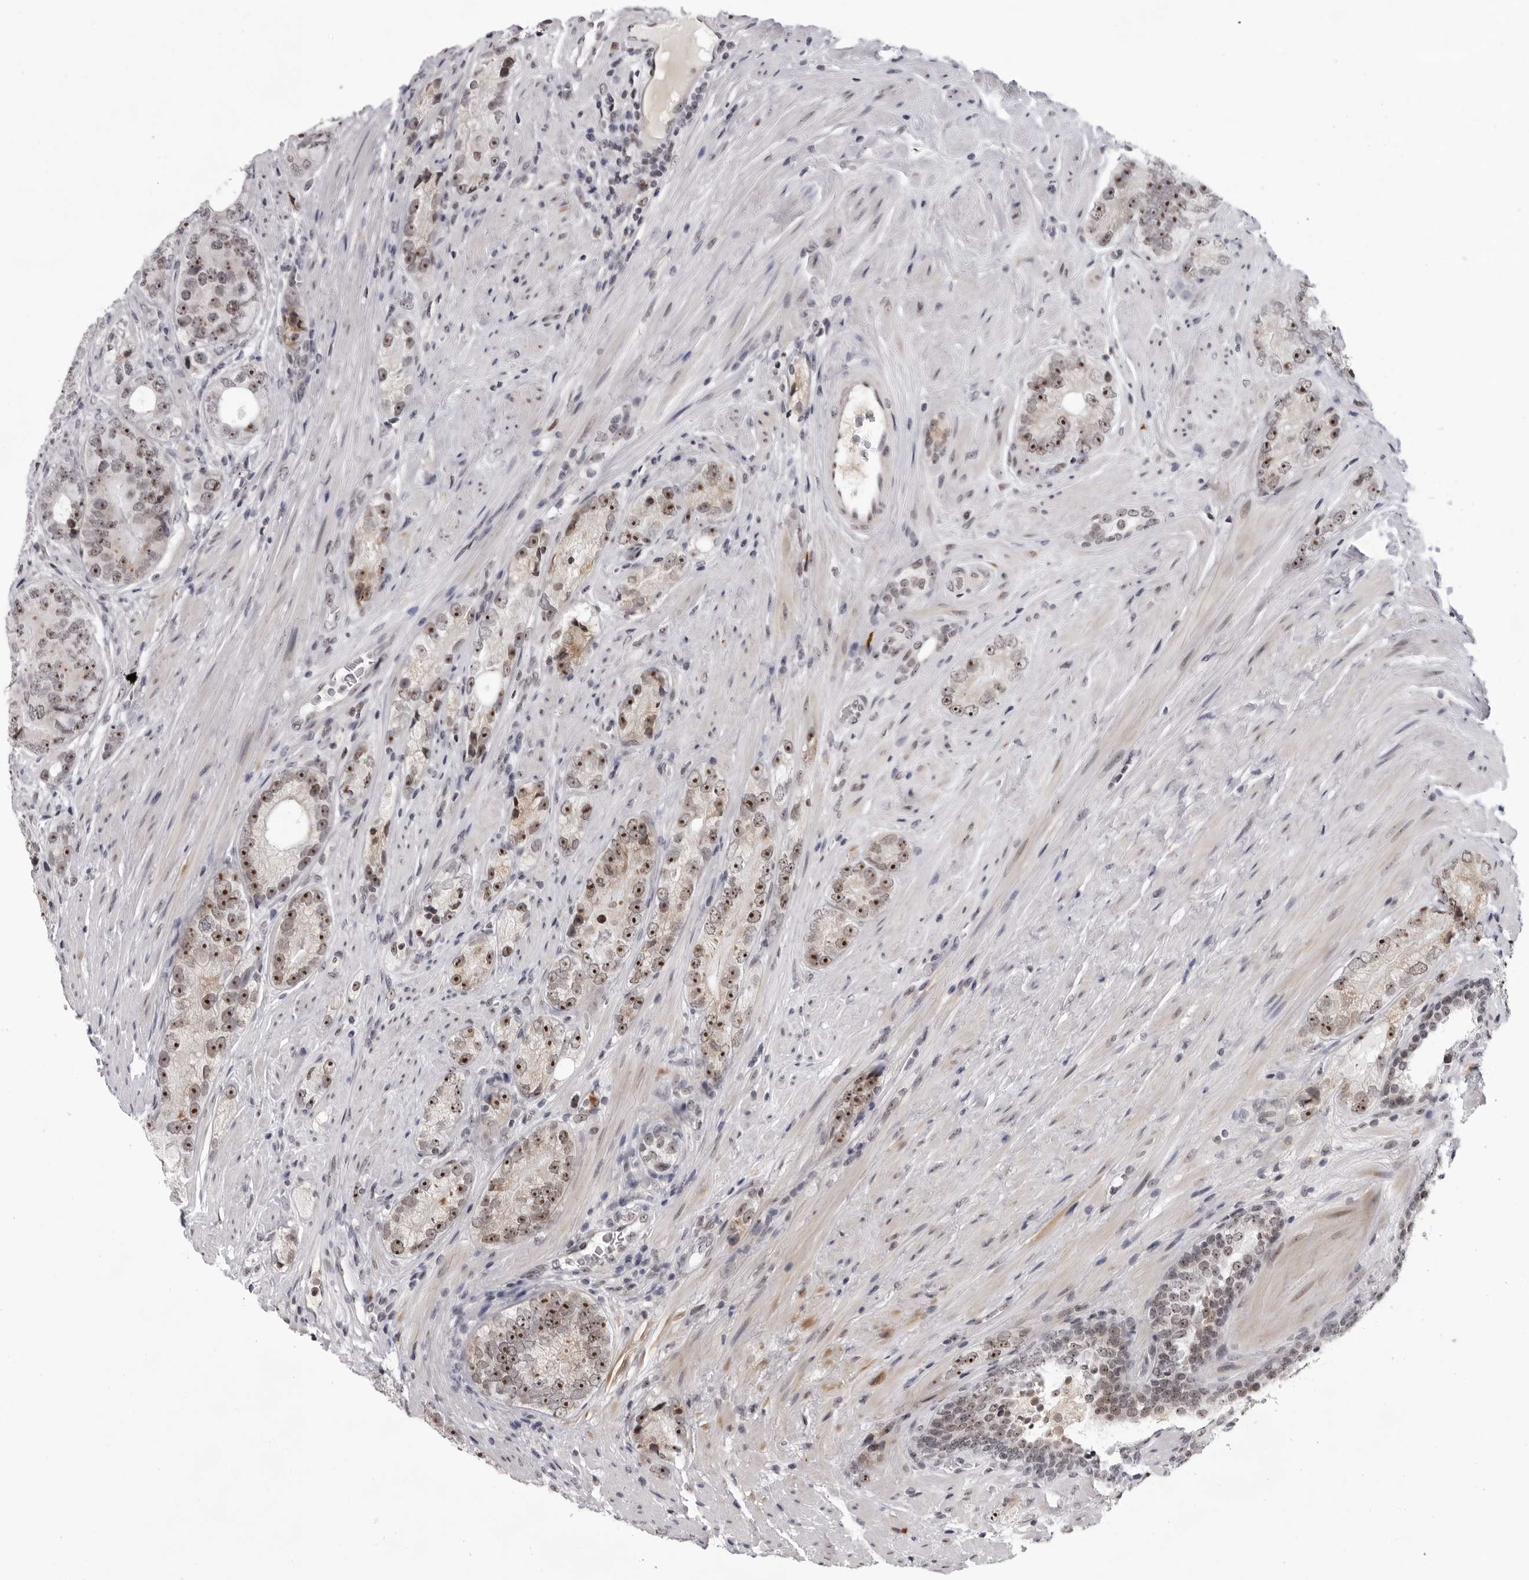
{"staining": {"intensity": "strong", "quantity": "25%-75%", "location": "nuclear"}, "tissue": "prostate cancer", "cell_type": "Tumor cells", "image_type": "cancer", "snomed": [{"axis": "morphology", "description": "Adenocarcinoma, High grade"}, {"axis": "topography", "description": "Prostate"}], "caption": "Immunohistochemical staining of prostate cancer displays strong nuclear protein expression in about 25%-75% of tumor cells.", "gene": "EXOSC10", "patient": {"sex": "male", "age": 56}}